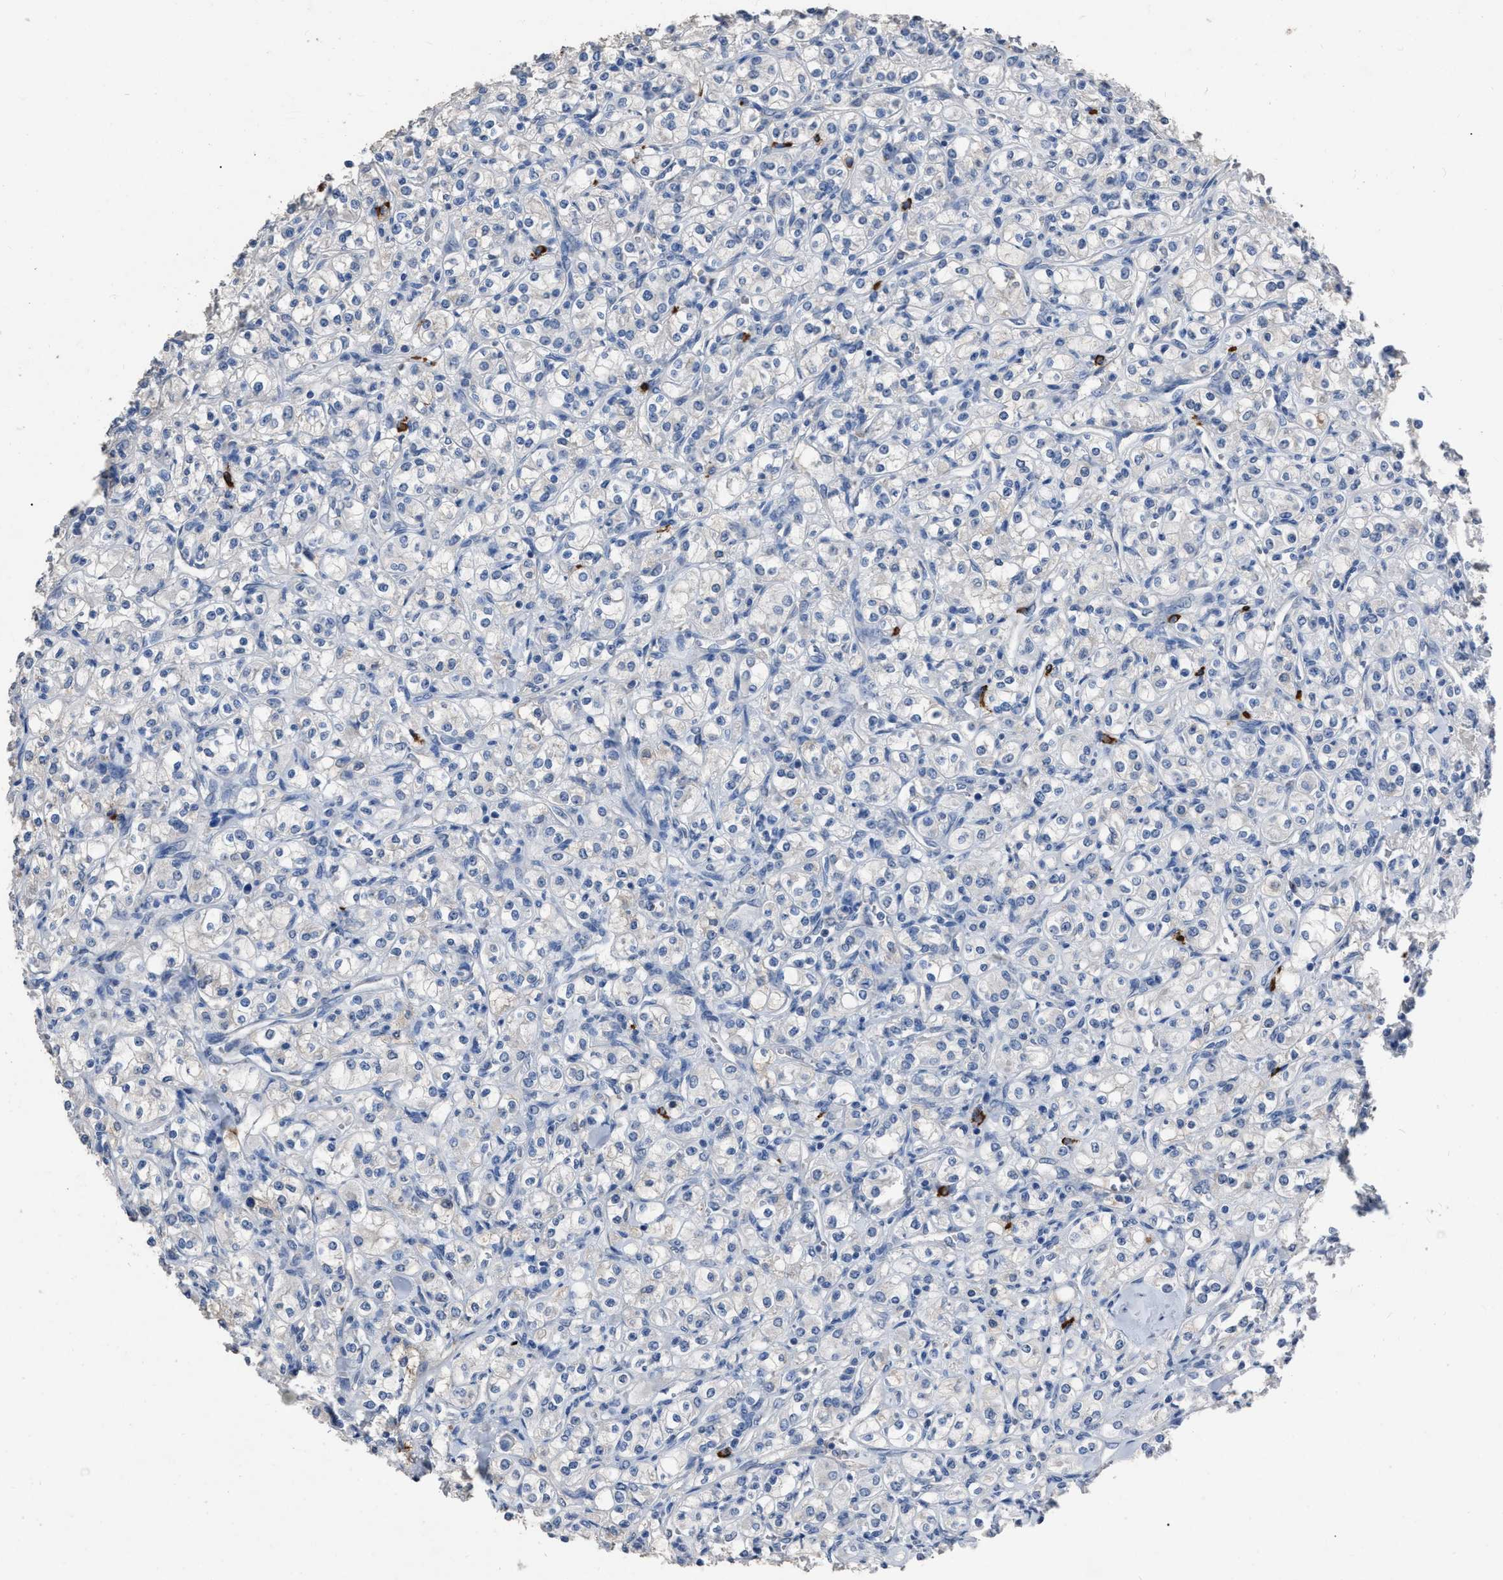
{"staining": {"intensity": "negative", "quantity": "none", "location": "none"}, "tissue": "renal cancer", "cell_type": "Tumor cells", "image_type": "cancer", "snomed": [{"axis": "morphology", "description": "Adenocarcinoma, NOS"}, {"axis": "topography", "description": "Kidney"}], "caption": "Immunohistochemistry (IHC) of human renal cancer (adenocarcinoma) reveals no staining in tumor cells.", "gene": "HABP2", "patient": {"sex": "male", "age": 77}}